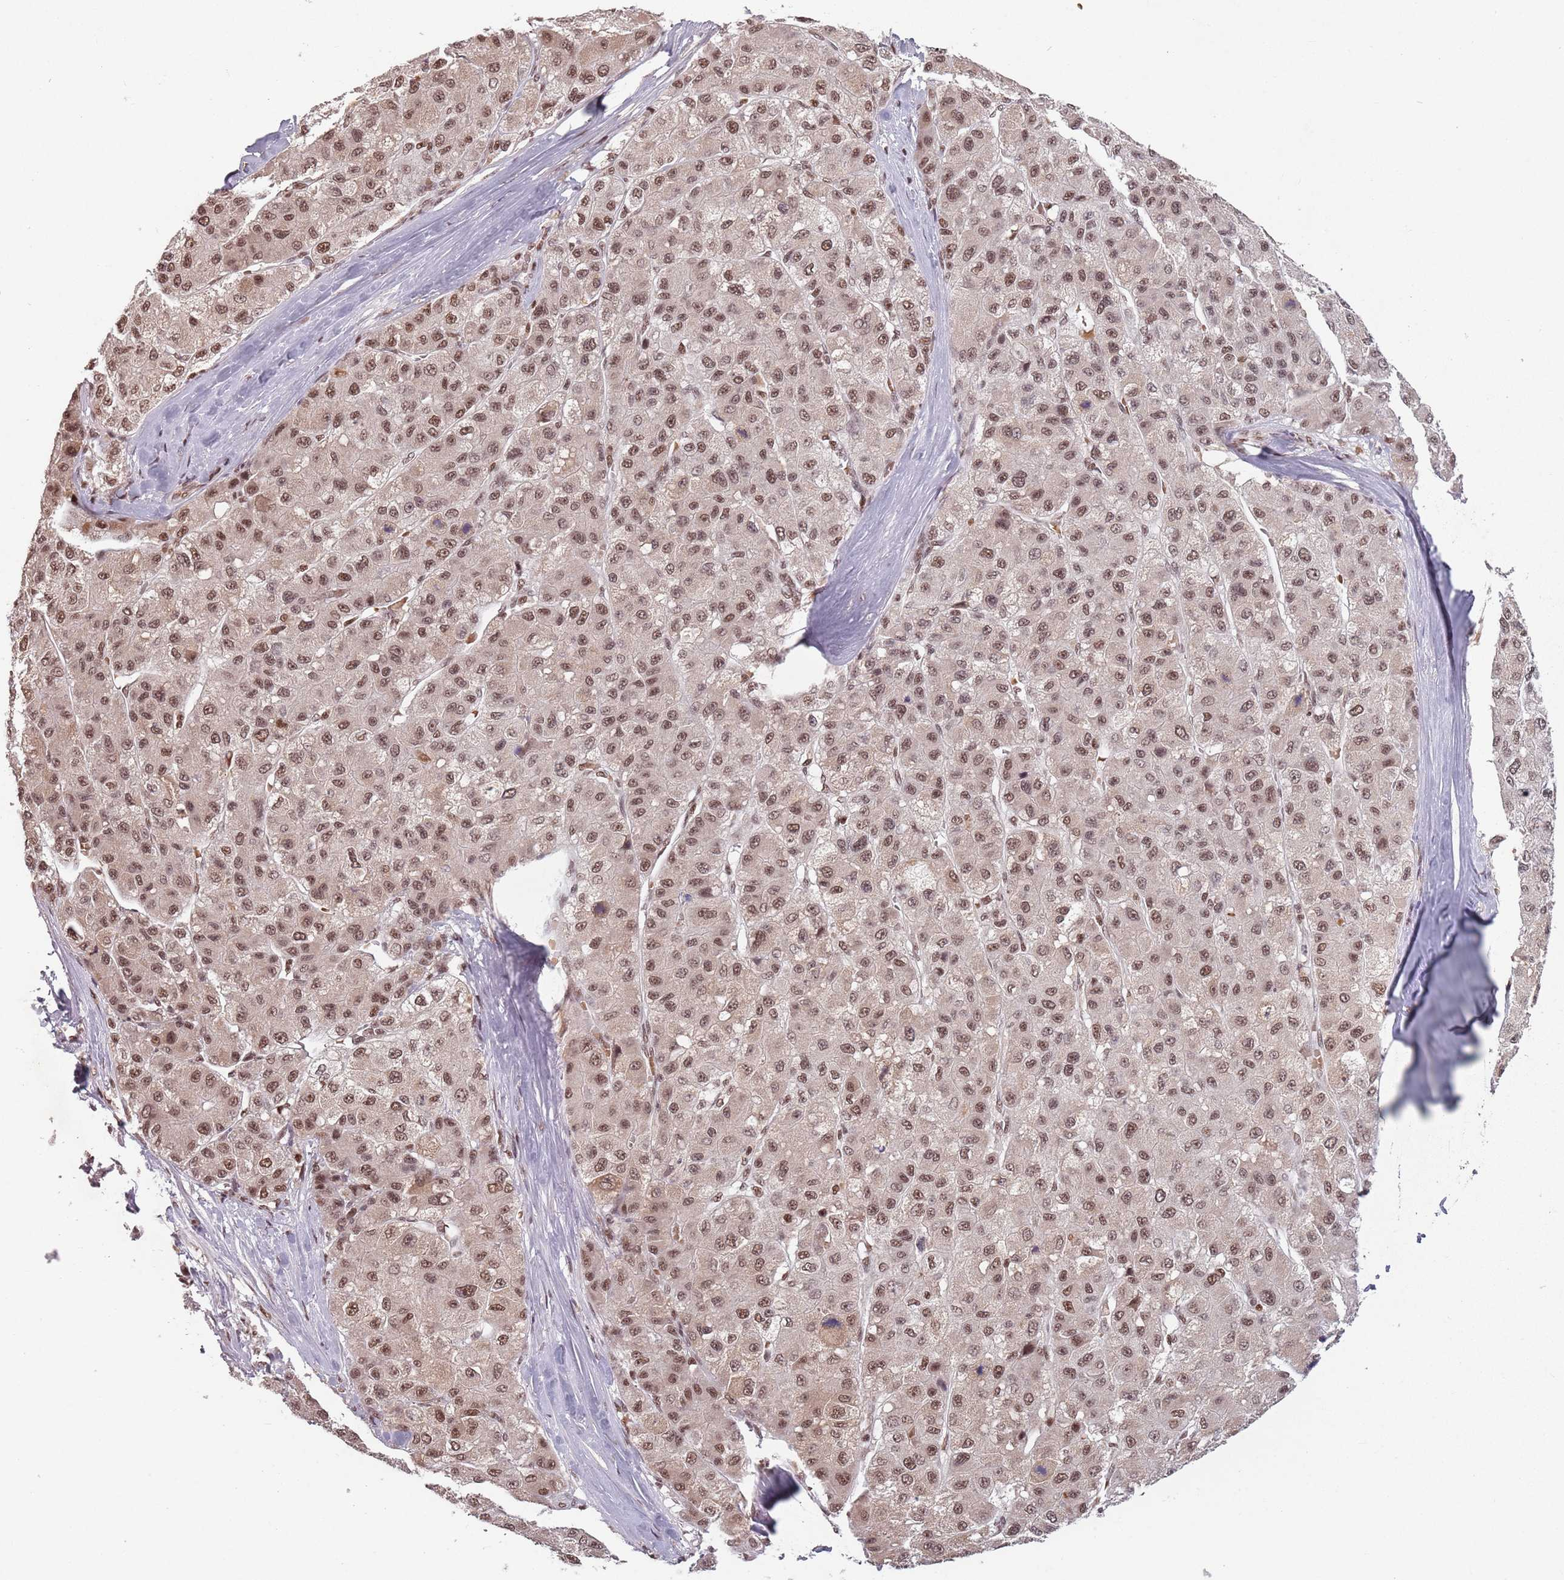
{"staining": {"intensity": "moderate", "quantity": ">75%", "location": "nuclear"}, "tissue": "liver cancer", "cell_type": "Tumor cells", "image_type": "cancer", "snomed": [{"axis": "morphology", "description": "Carcinoma, Hepatocellular, NOS"}, {"axis": "topography", "description": "Liver"}], "caption": "Brown immunohistochemical staining in liver cancer demonstrates moderate nuclear staining in approximately >75% of tumor cells.", "gene": "NCBP1", "patient": {"sex": "male", "age": 80}}